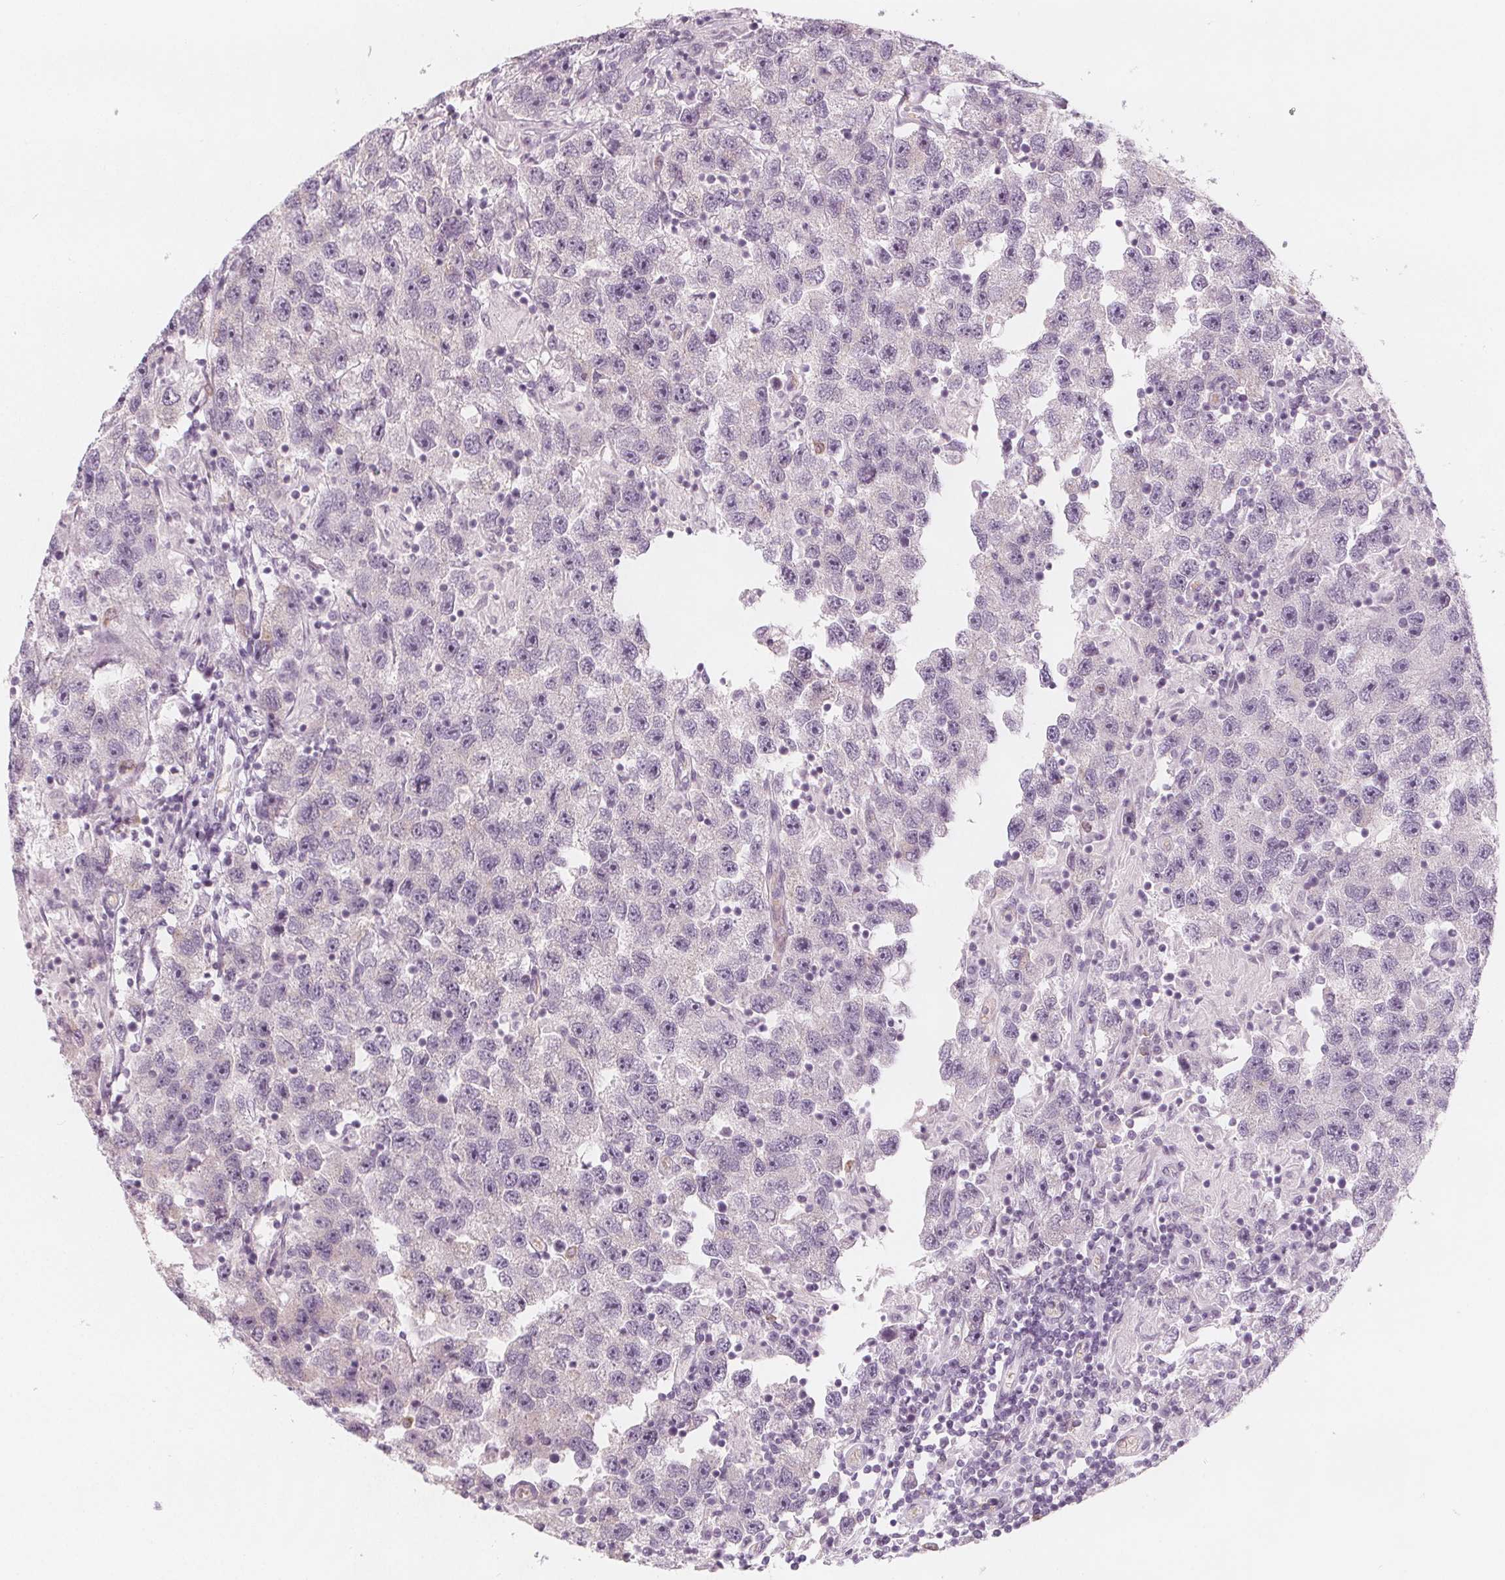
{"staining": {"intensity": "negative", "quantity": "none", "location": "none"}, "tissue": "testis cancer", "cell_type": "Tumor cells", "image_type": "cancer", "snomed": [{"axis": "morphology", "description": "Seminoma, NOS"}, {"axis": "topography", "description": "Testis"}], "caption": "This is an immunohistochemistry histopathology image of human seminoma (testis). There is no positivity in tumor cells.", "gene": "MAP1A", "patient": {"sex": "male", "age": 26}}